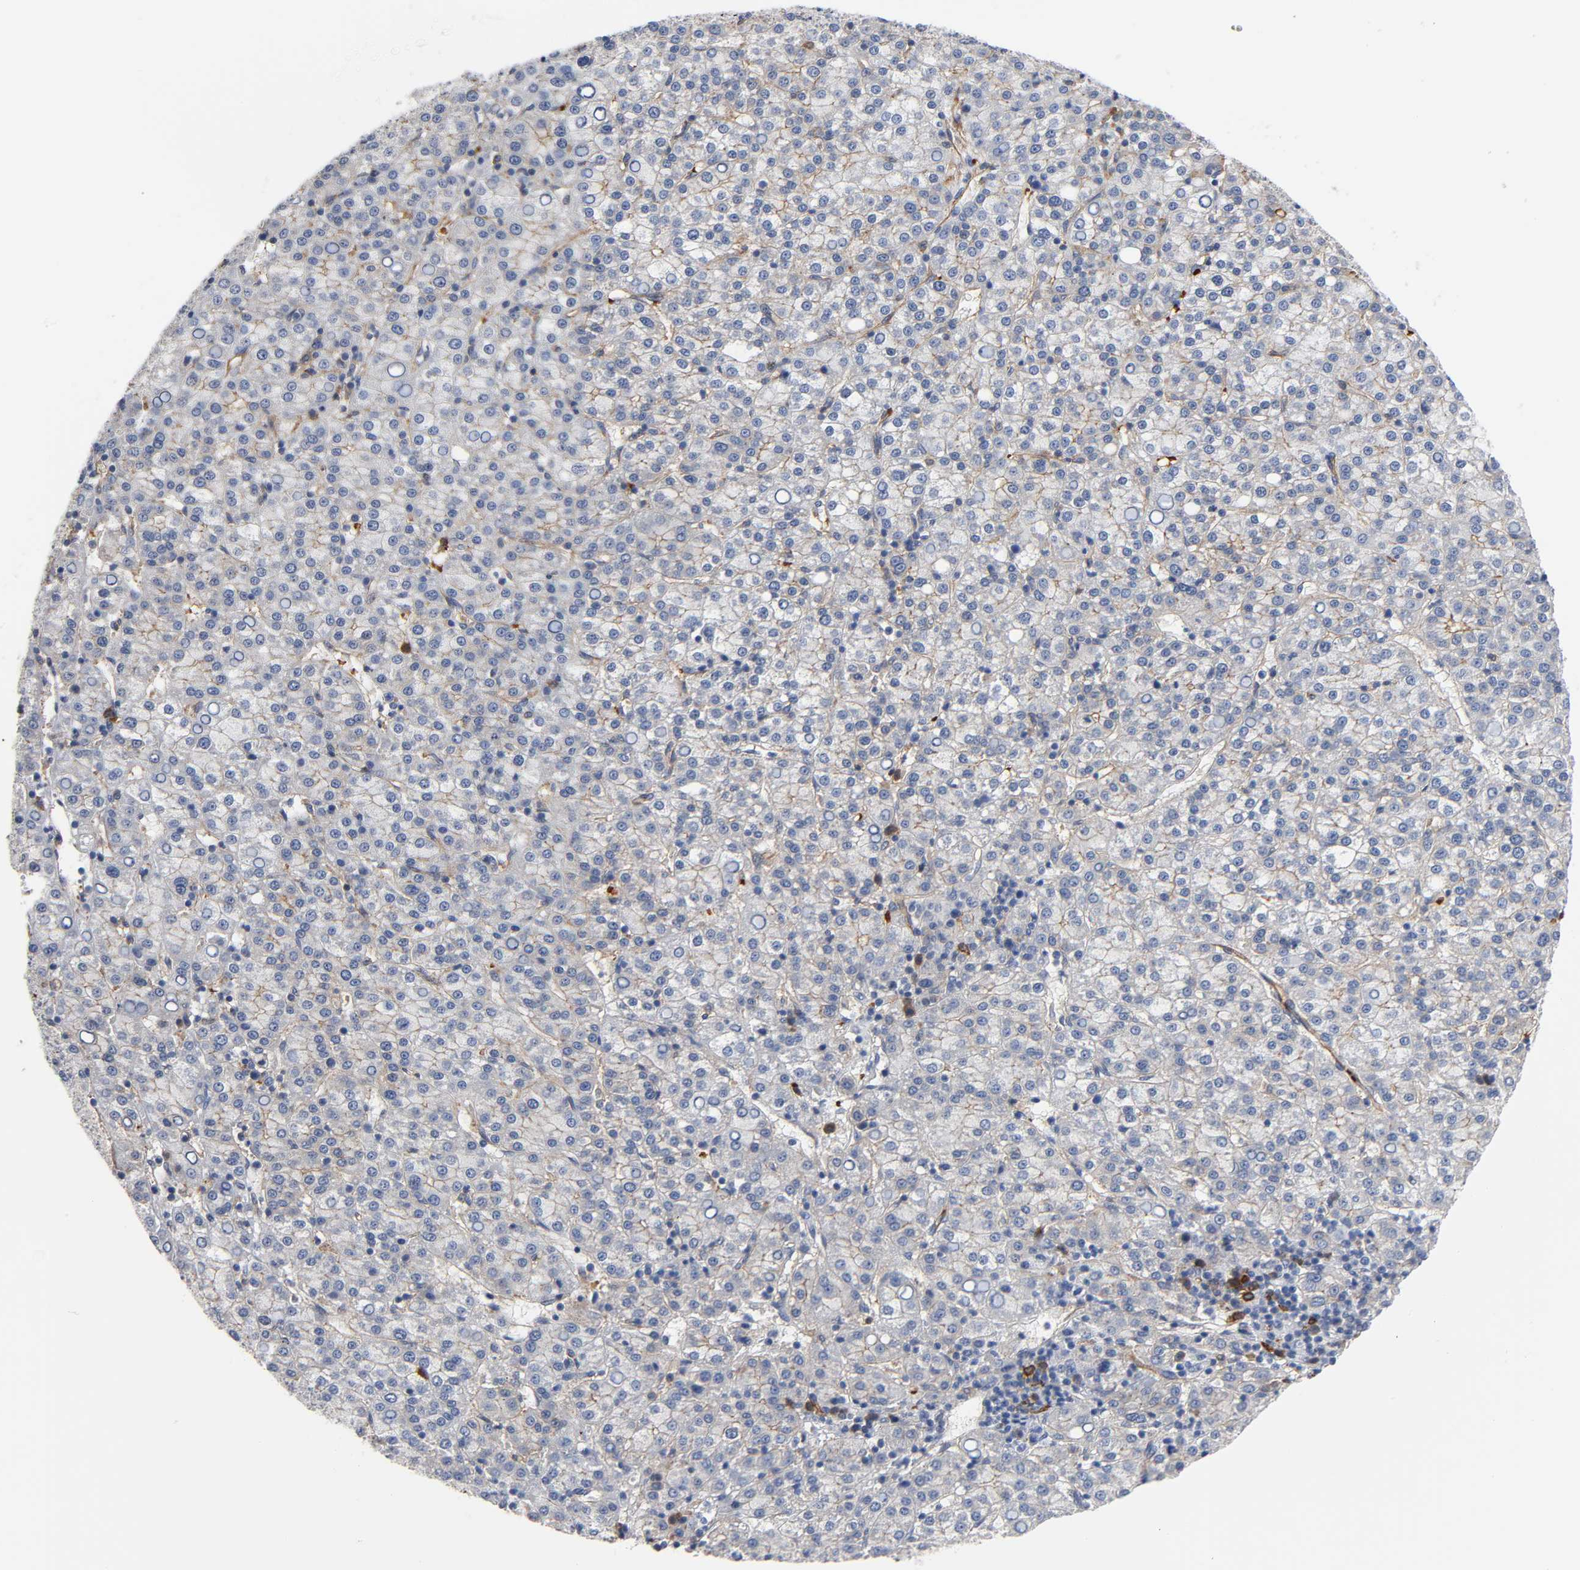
{"staining": {"intensity": "negative", "quantity": "none", "location": "none"}, "tissue": "liver cancer", "cell_type": "Tumor cells", "image_type": "cancer", "snomed": [{"axis": "morphology", "description": "Carcinoma, Hepatocellular, NOS"}, {"axis": "topography", "description": "Liver"}], "caption": "Immunohistochemistry (IHC) of liver hepatocellular carcinoma exhibits no positivity in tumor cells. (Brightfield microscopy of DAB (3,3'-diaminobenzidine) immunohistochemistry (IHC) at high magnification).", "gene": "CD2AP", "patient": {"sex": "female", "age": 58}}